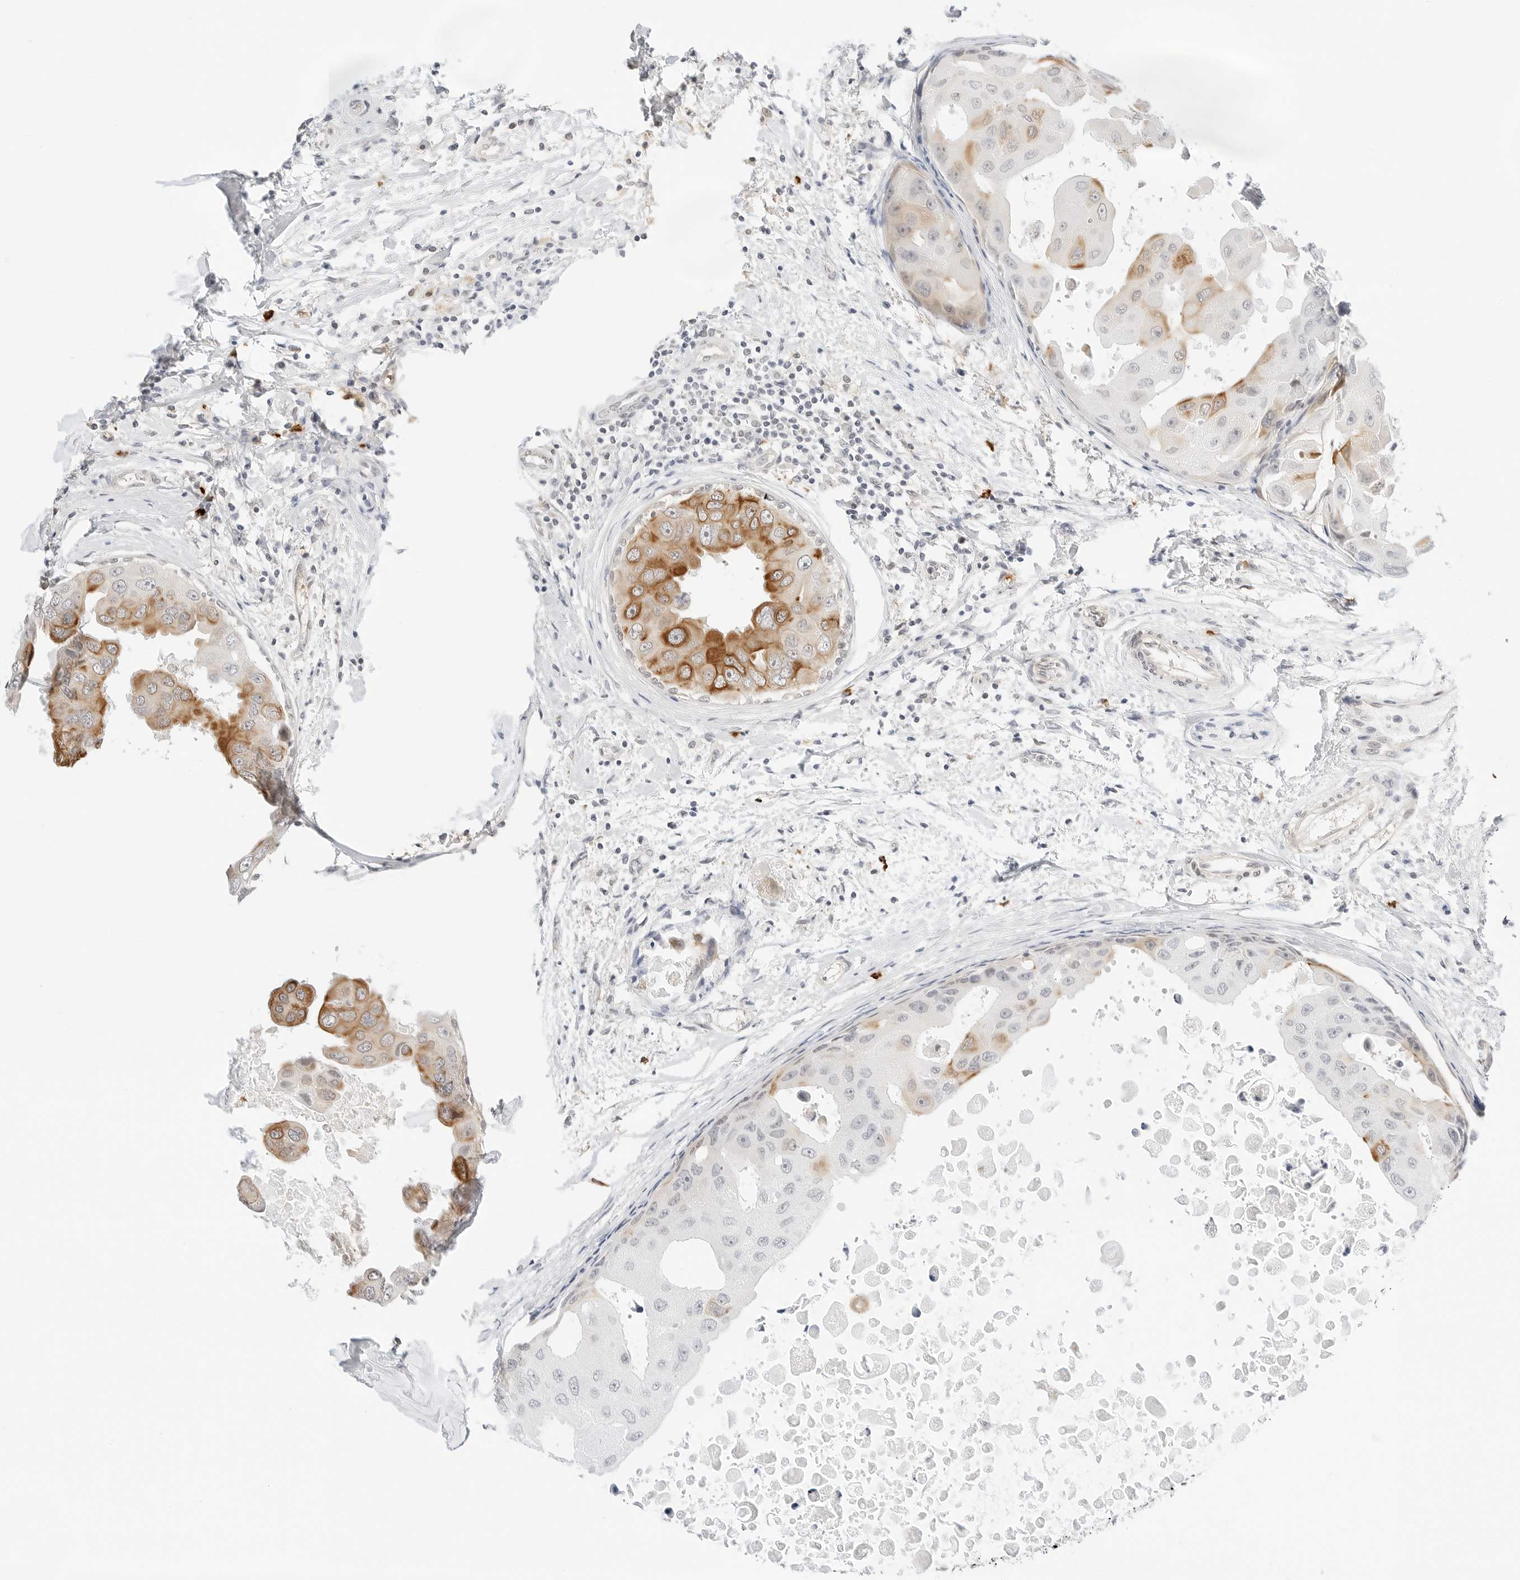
{"staining": {"intensity": "moderate", "quantity": "<25%", "location": "cytoplasmic/membranous"}, "tissue": "breast cancer", "cell_type": "Tumor cells", "image_type": "cancer", "snomed": [{"axis": "morphology", "description": "Duct carcinoma"}, {"axis": "topography", "description": "Breast"}], "caption": "Invasive ductal carcinoma (breast) stained with immunohistochemistry exhibits moderate cytoplasmic/membranous staining in approximately <25% of tumor cells.", "gene": "TEKT2", "patient": {"sex": "female", "age": 27}}